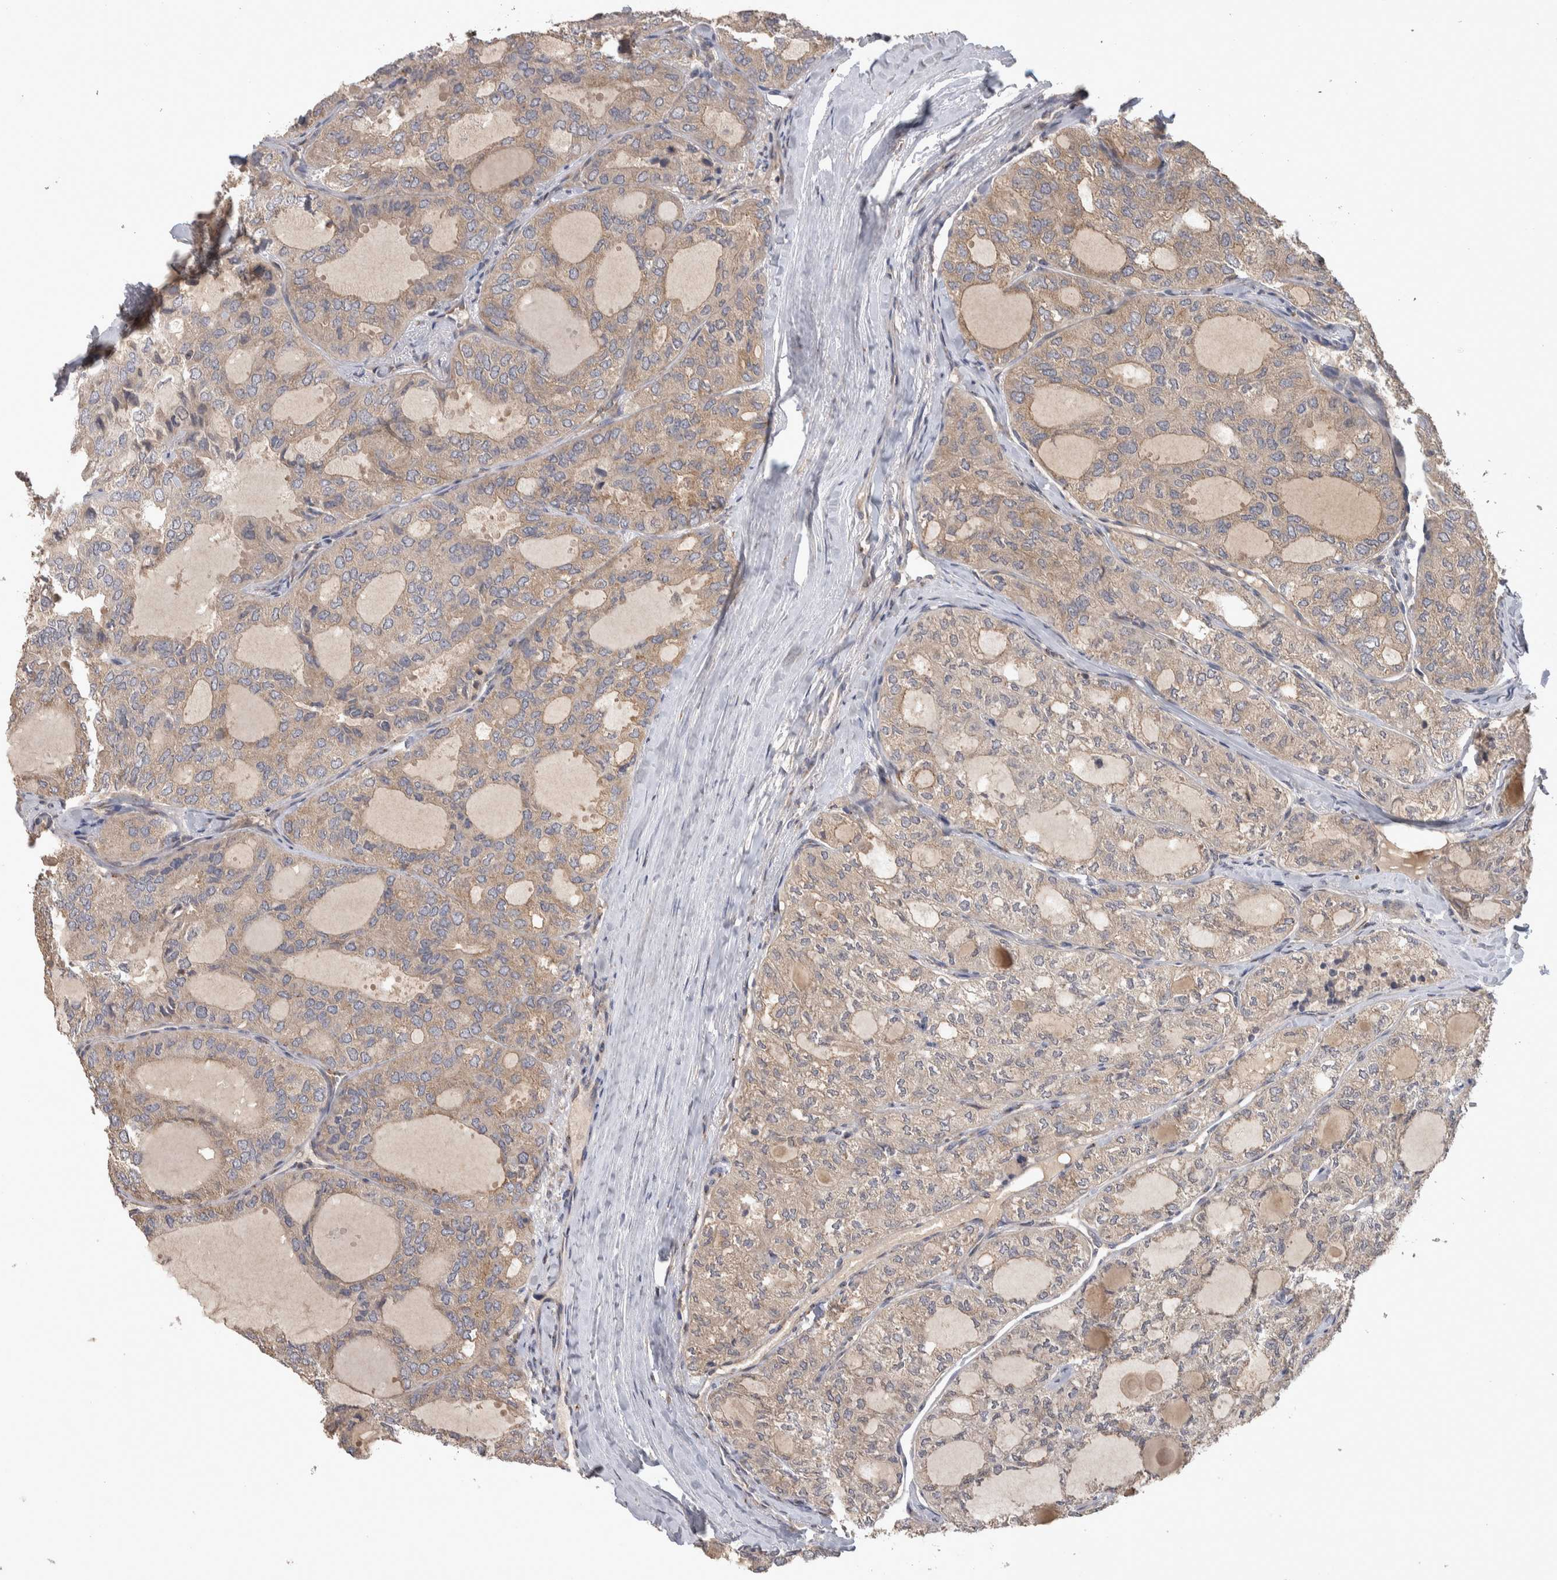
{"staining": {"intensity": "weak", "quantity": "25%-75%", "location": "cytoplasmic/membranous"}, "tissue": "thyroid cancer", "cell_type": "Tumor cells", "image_type": "cancer", "snomed": [{"axis": "morphology", "description": "Follicular adenoma carcinoma, NOS"}, {"axis": "topography", "description": "Thyroid gland"}], "caption": "Immunohistochemical staining of human thyroid cancer (follicular adenoma carcinoma) exhibits low levels of weak cytoplasmic/membranous protein expression in approximately 25%-75% of tumor cells.", "gene": "IFRD1", "patient": {"sex": "male", "age": 75}}